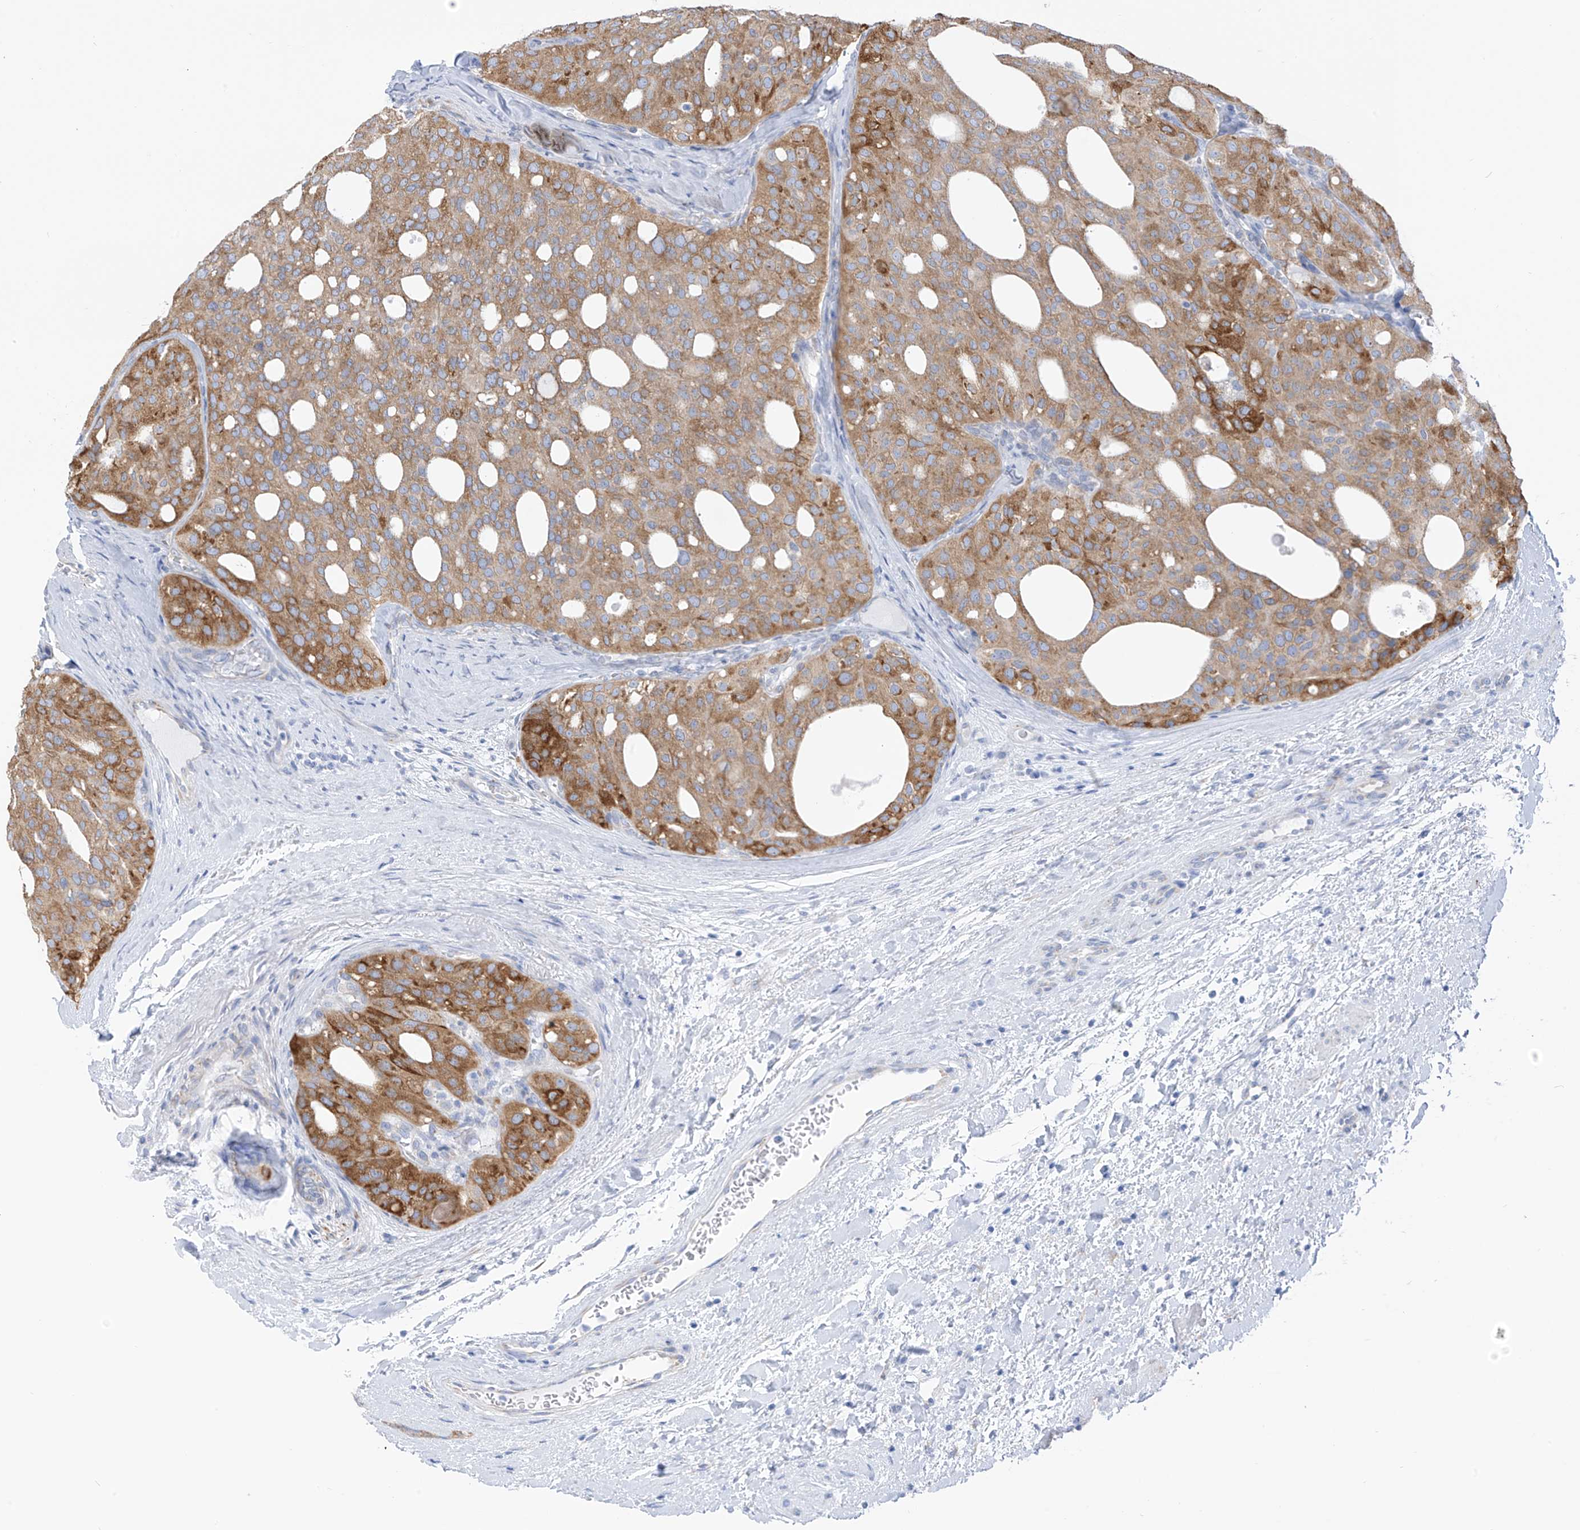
{"staining": {"intensity": "strong", "quantity": ">75%", "location": "cytoplasmic/membranous"}, "tissue": "thyroid cancer", "cell_type": "Tumor cells", "image_type": "cancer", "snomed": [{"axis": "morphology", "description": "Follicular adenoma carcinoma, NOS"}, {"axis": "topography", "description": "Thyroid gland"}], "caption": "The image shows a brown stain indicating the presence of a protein in the cytoplasmic/membranous of tumor cells in thyroid follicular adenoma carcinoma. The staining is performed using DAB brown chromogen to label protein expression. The nuclei are counter-stained blue using hematoxylin.", "gene": "RCN2", "patient": {"sex": "male", "age": 75}}